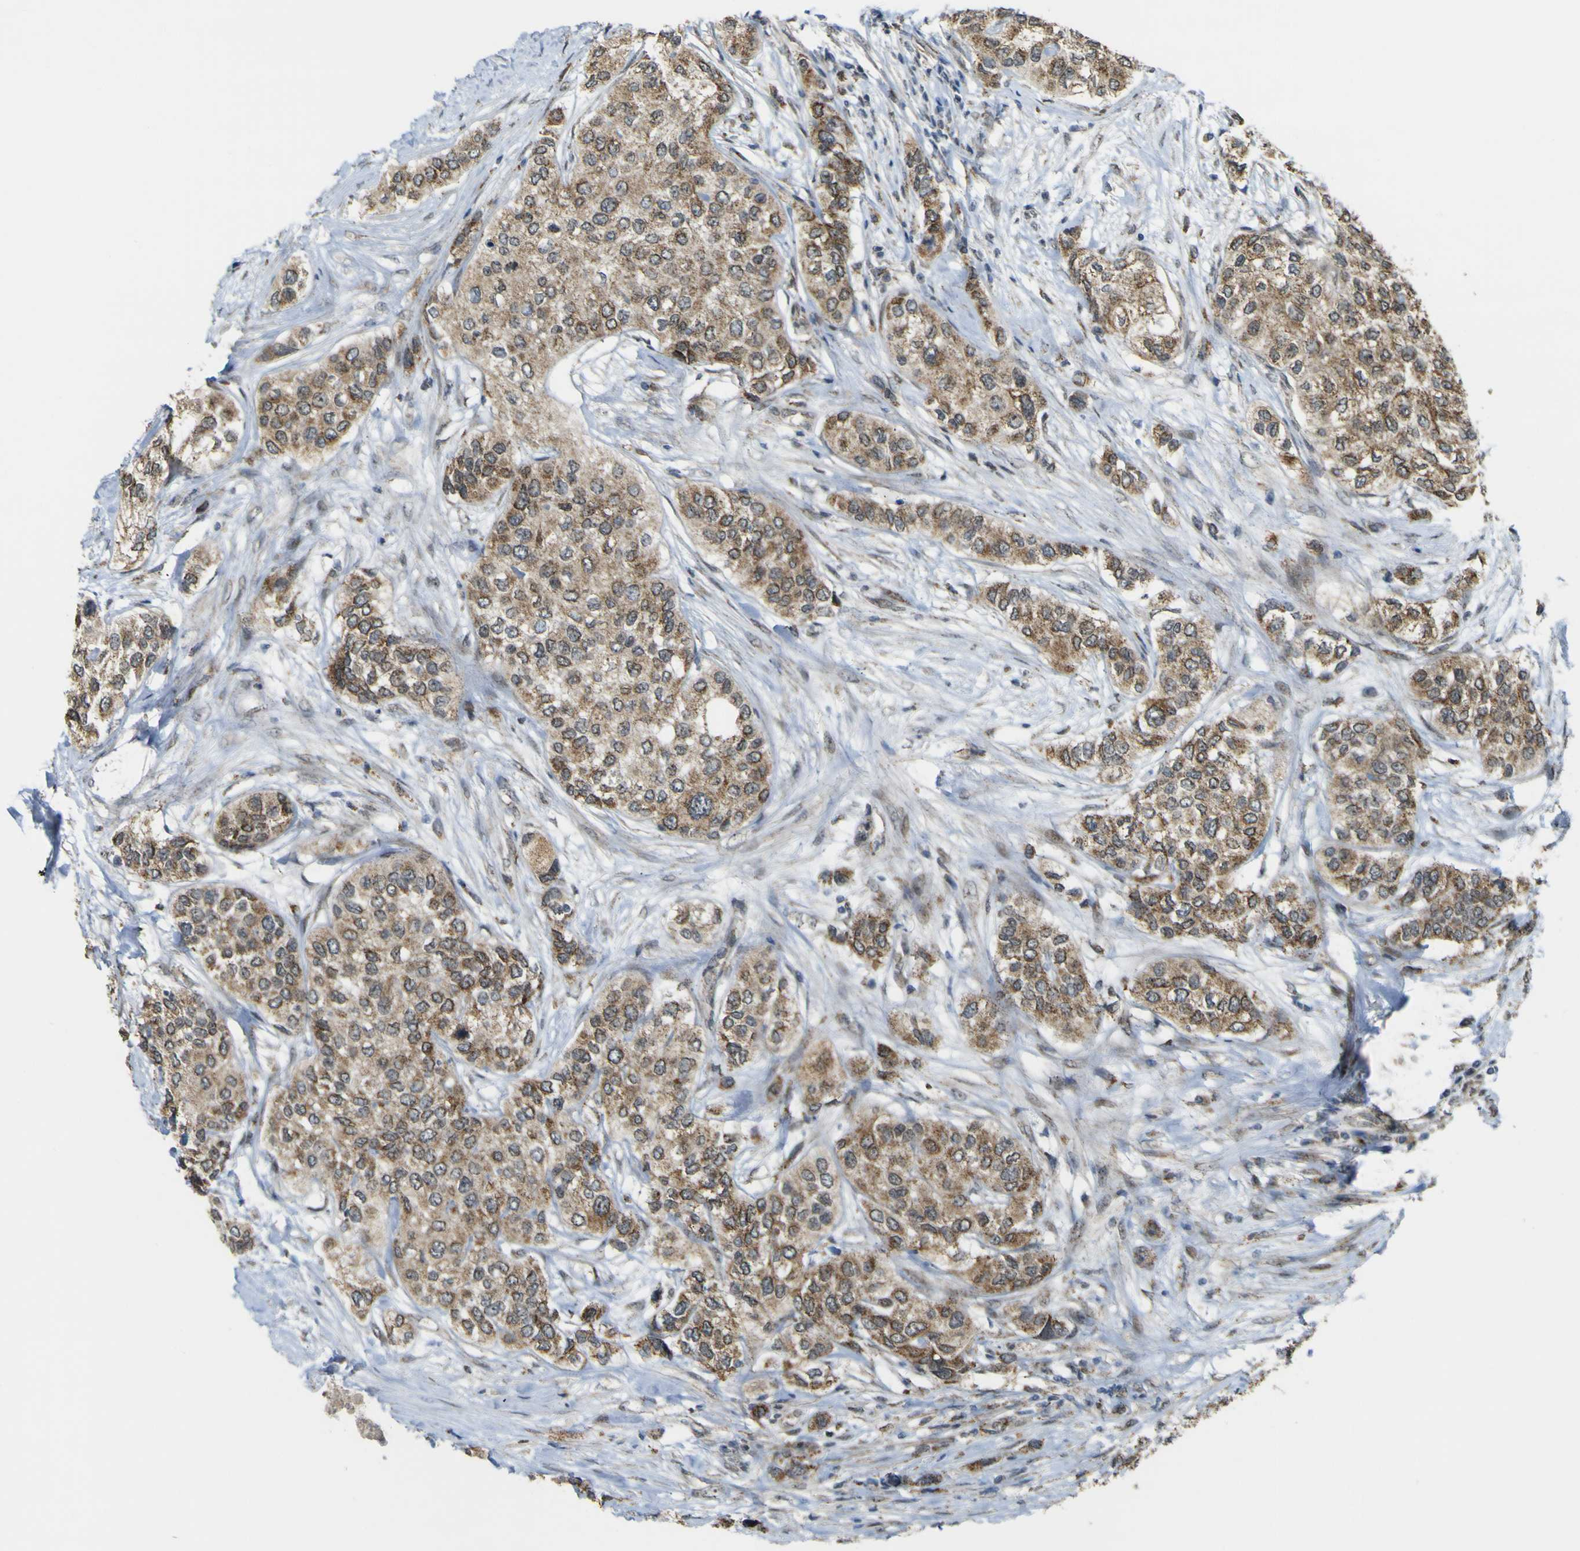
{"staining": {"intensity": "moderate", "quantity": ">75%", "location": "cytoplasmic/membranous"}, "tissue": "urothelial cancer", "cell_type": "Tumor cells", "image_type": "cancer", "snomed": [{"axis": "morphology", "description": "Urothelial carcinoma, High grade"}, {"axis": "topography", "description": "Urinary bladder"}], "caption": "Moderate cytoplasmic/membranous protein staining is seen in about >75% of tumor cells in urothelial cancer.", "gene": "ACBD5", "patient": {"sex": "female", "age": 56}}